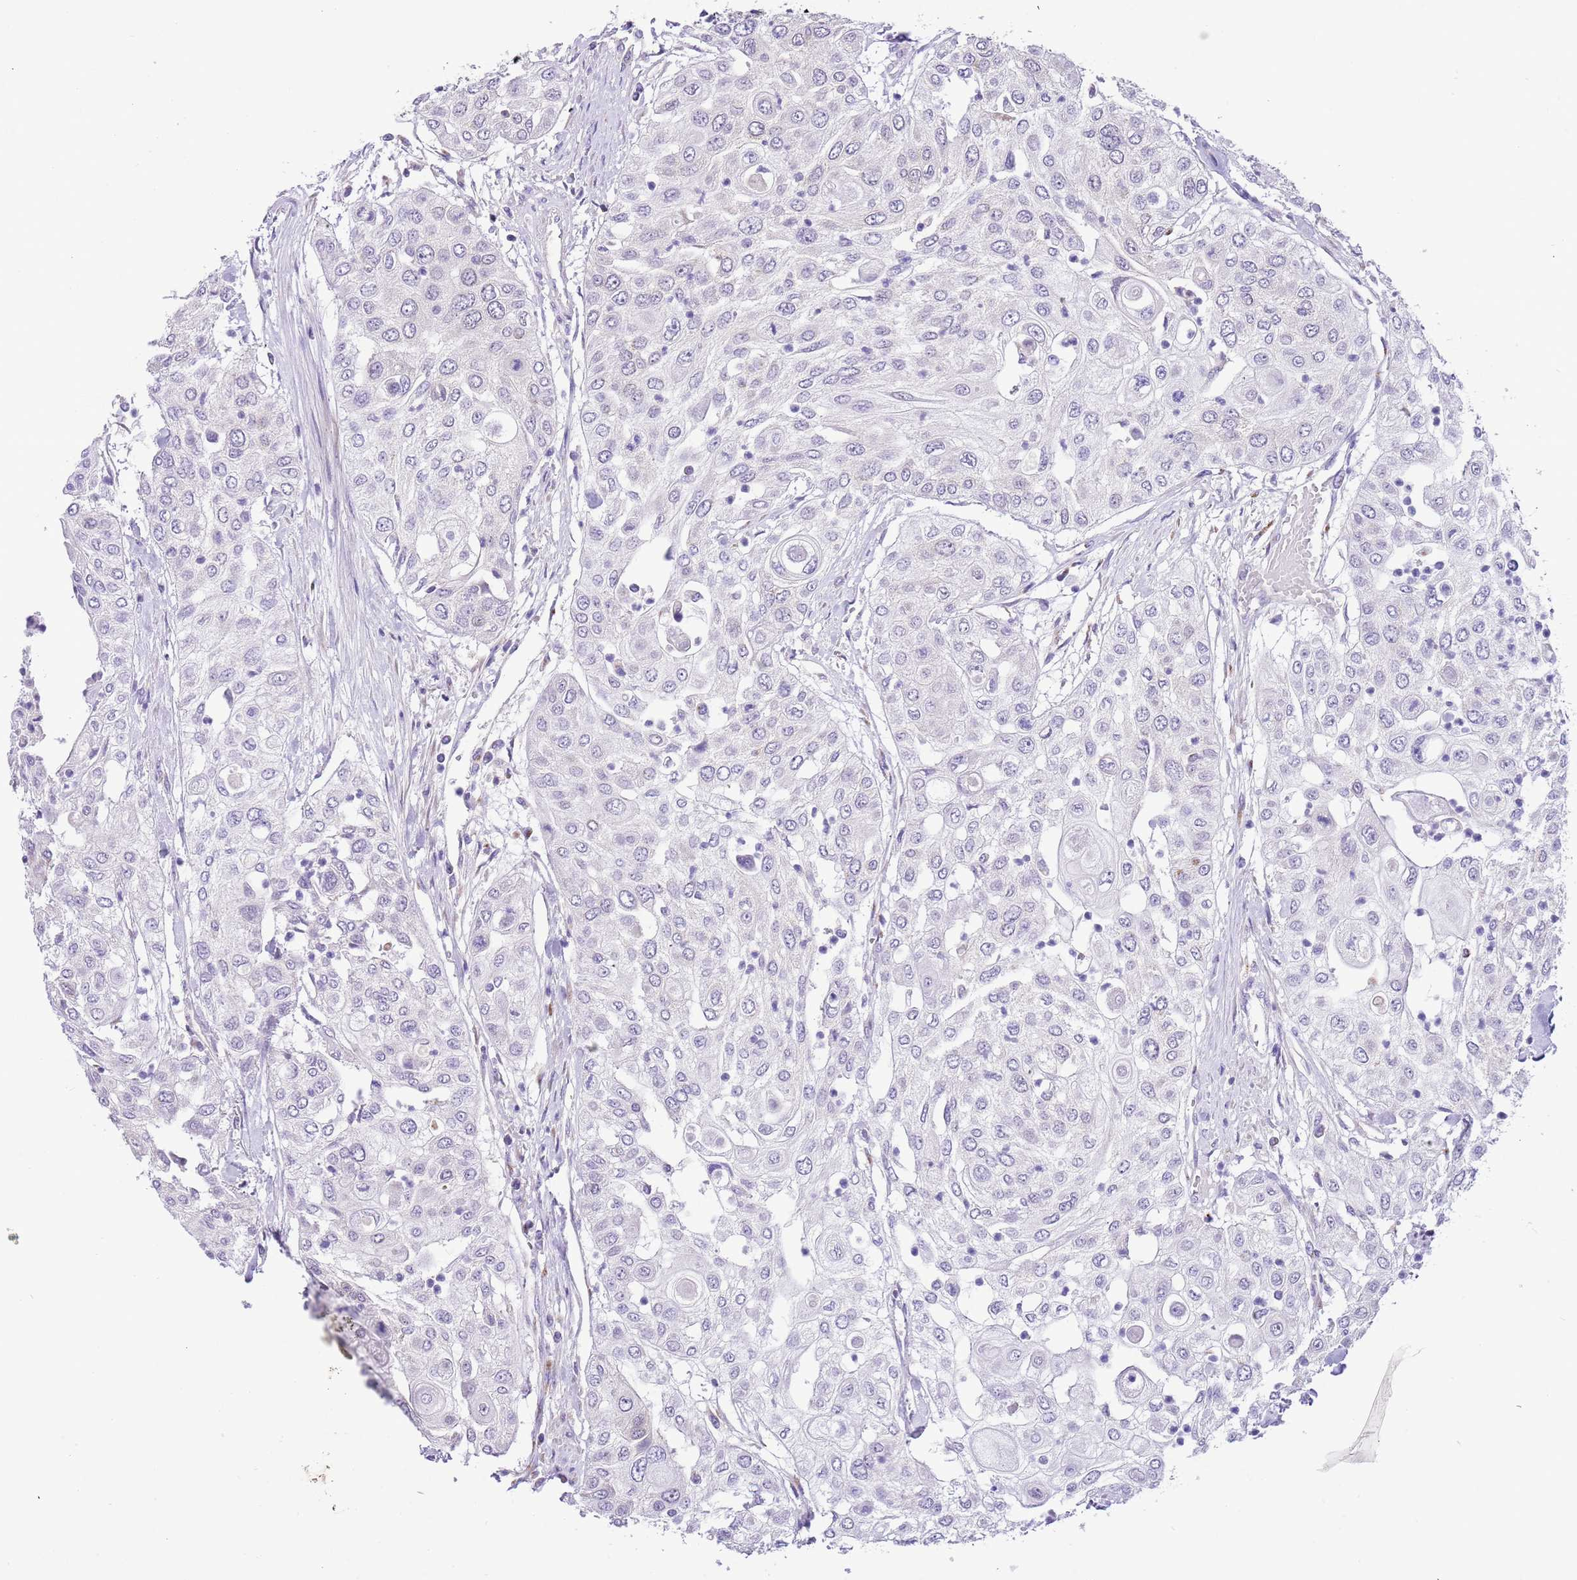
{"staining": {"intensity": "negative", "quantity": "none", "location": "none"}, "tissue": "urothelial cancer", "cell_type": "Tumor cells", "image_type": "cancer", "snomed": [{"axis": "morphology", "description": "Urothelial carcinoma, High grade"}, {"axis": "topography", "description": "Urinary bladder"}], "caption": "This is a photomicrograph of immunohistochemistry staining of high-grade urothelial carcinoma, which shows no expression in tumor cells.", "gene": "COX17", "patient": {"sex": "female", "age": 79}}